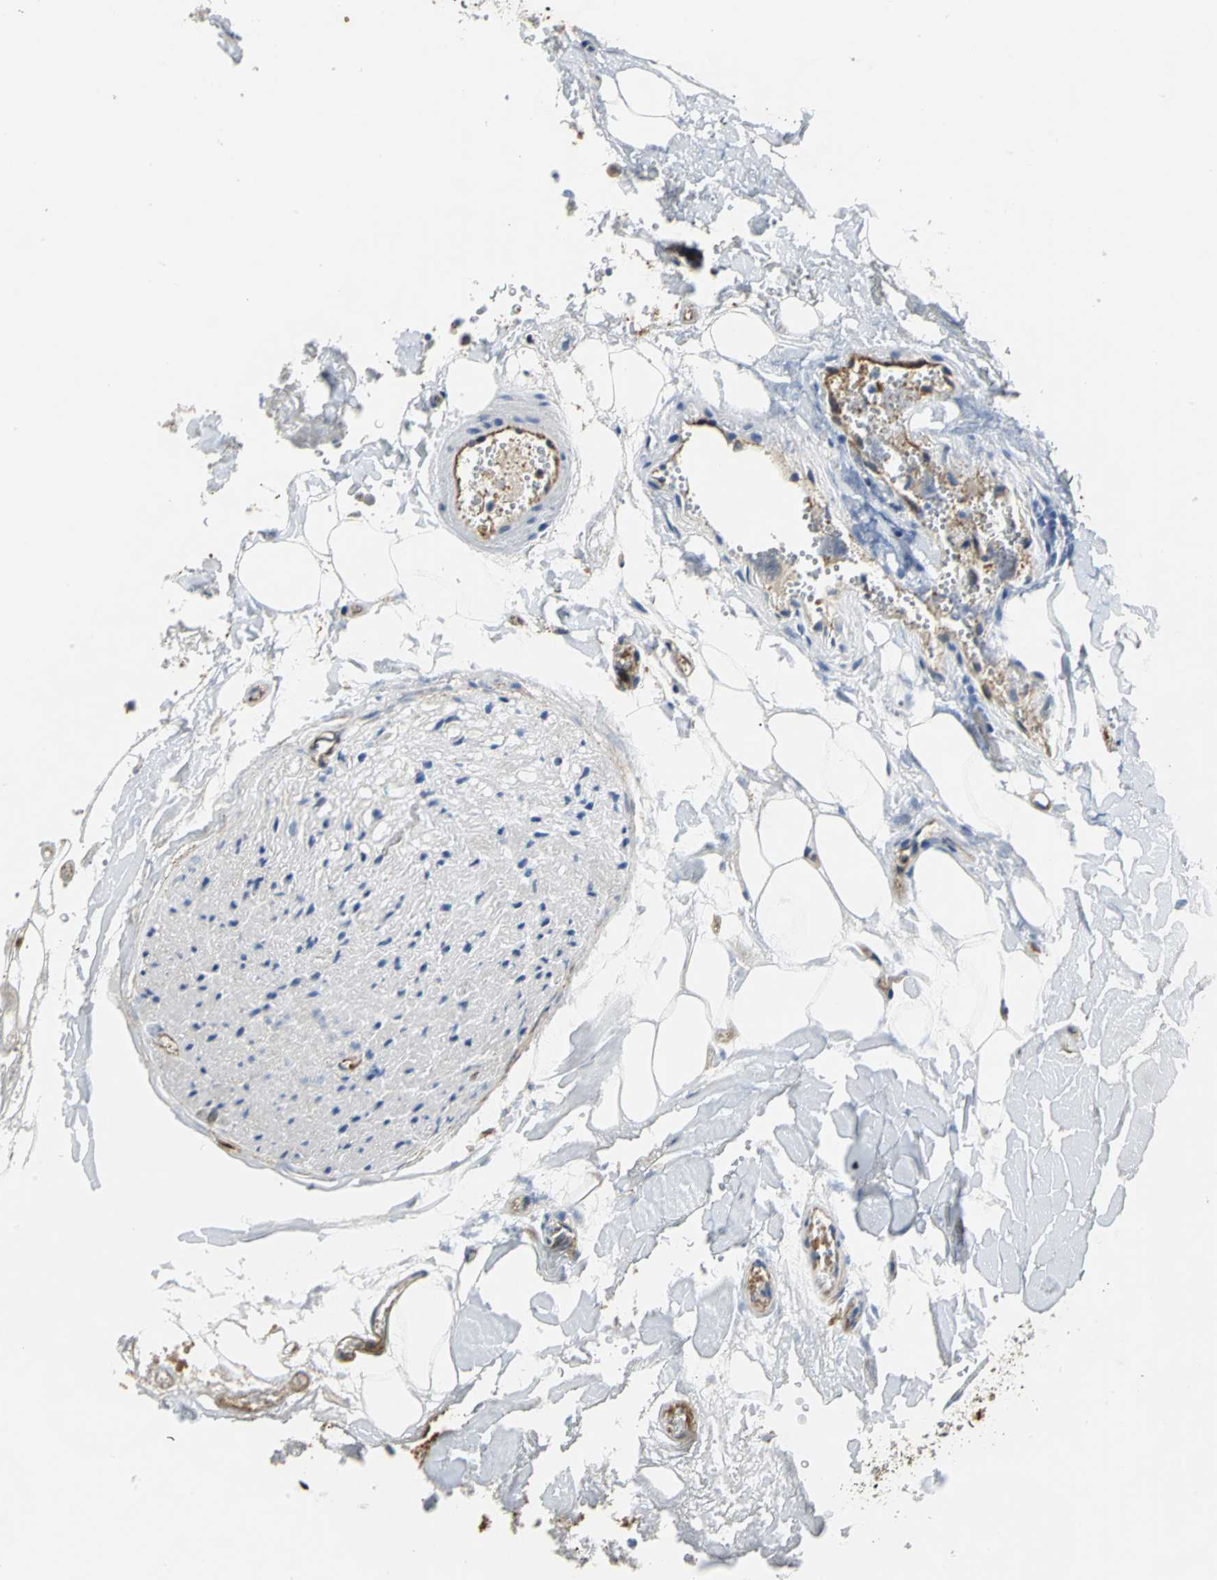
{"staining": {"intensity": "weak", "quantity": ">75%", "location": "cytoplasmic/membranous"}, "tissue": "adipose tissue", "cell_type": "Adipocytes", "image_type": "normal", "snomed": [{"axis": "morphology", "description": "Normal tissue, NOS"}, {"axis": "morphology", "description": "Cholangiocarcinoma"}, {"axis": "topography", "description": "Liver"}, {"axis": "topography", "description": "Peripheral nerve tissue"}], "caption": "Protein analysis of benign adipose tissue shows weak cytoplasmic/membranous expression in approximately >75% of adipocytes.", "gene": "ENSG00000285130", "patient": {"sex": "male", "age": 50}}